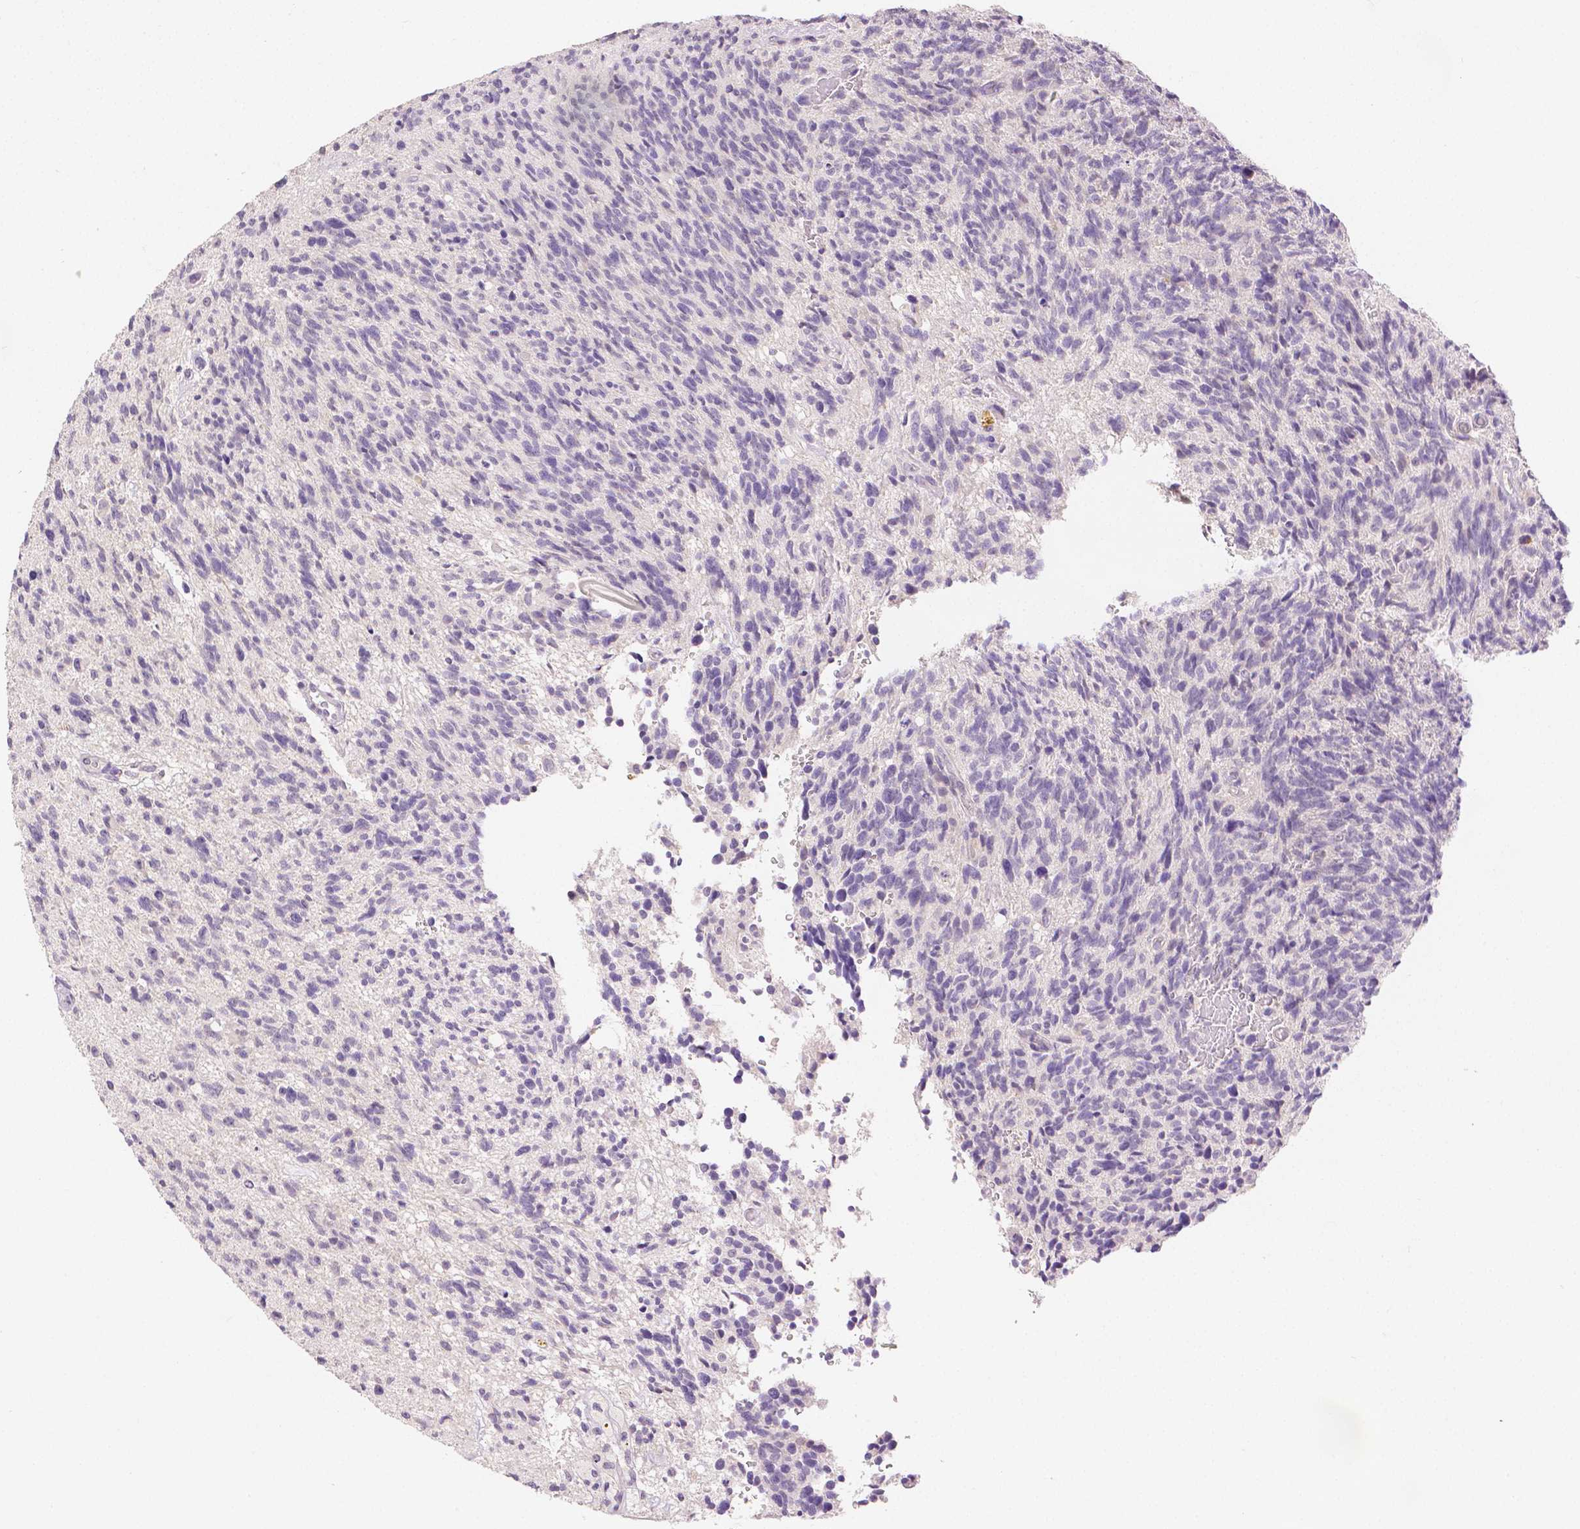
{"staining": {"intensity": "negative", "quantity": "none", "location": "none"}, "tissue": "glioma", "cell_type": "Tumor cells", "image_type": "cancer", "snomed": [{"axis": "morphology", "description": "Glioma, malignant, High grade"}, {"axis": "topography", "description": "Brain"}], "caption": "DAB immunohistochemical staining of malignant glioma (high-grade) shows no significant expression in tumor cells. Brightfield microscopy of IHC stained with DAB (brown) and hematoxylin (blue), captured at high magnification.", "gene": "TGM1", "patient": {"sex": "male", "age": 29}}